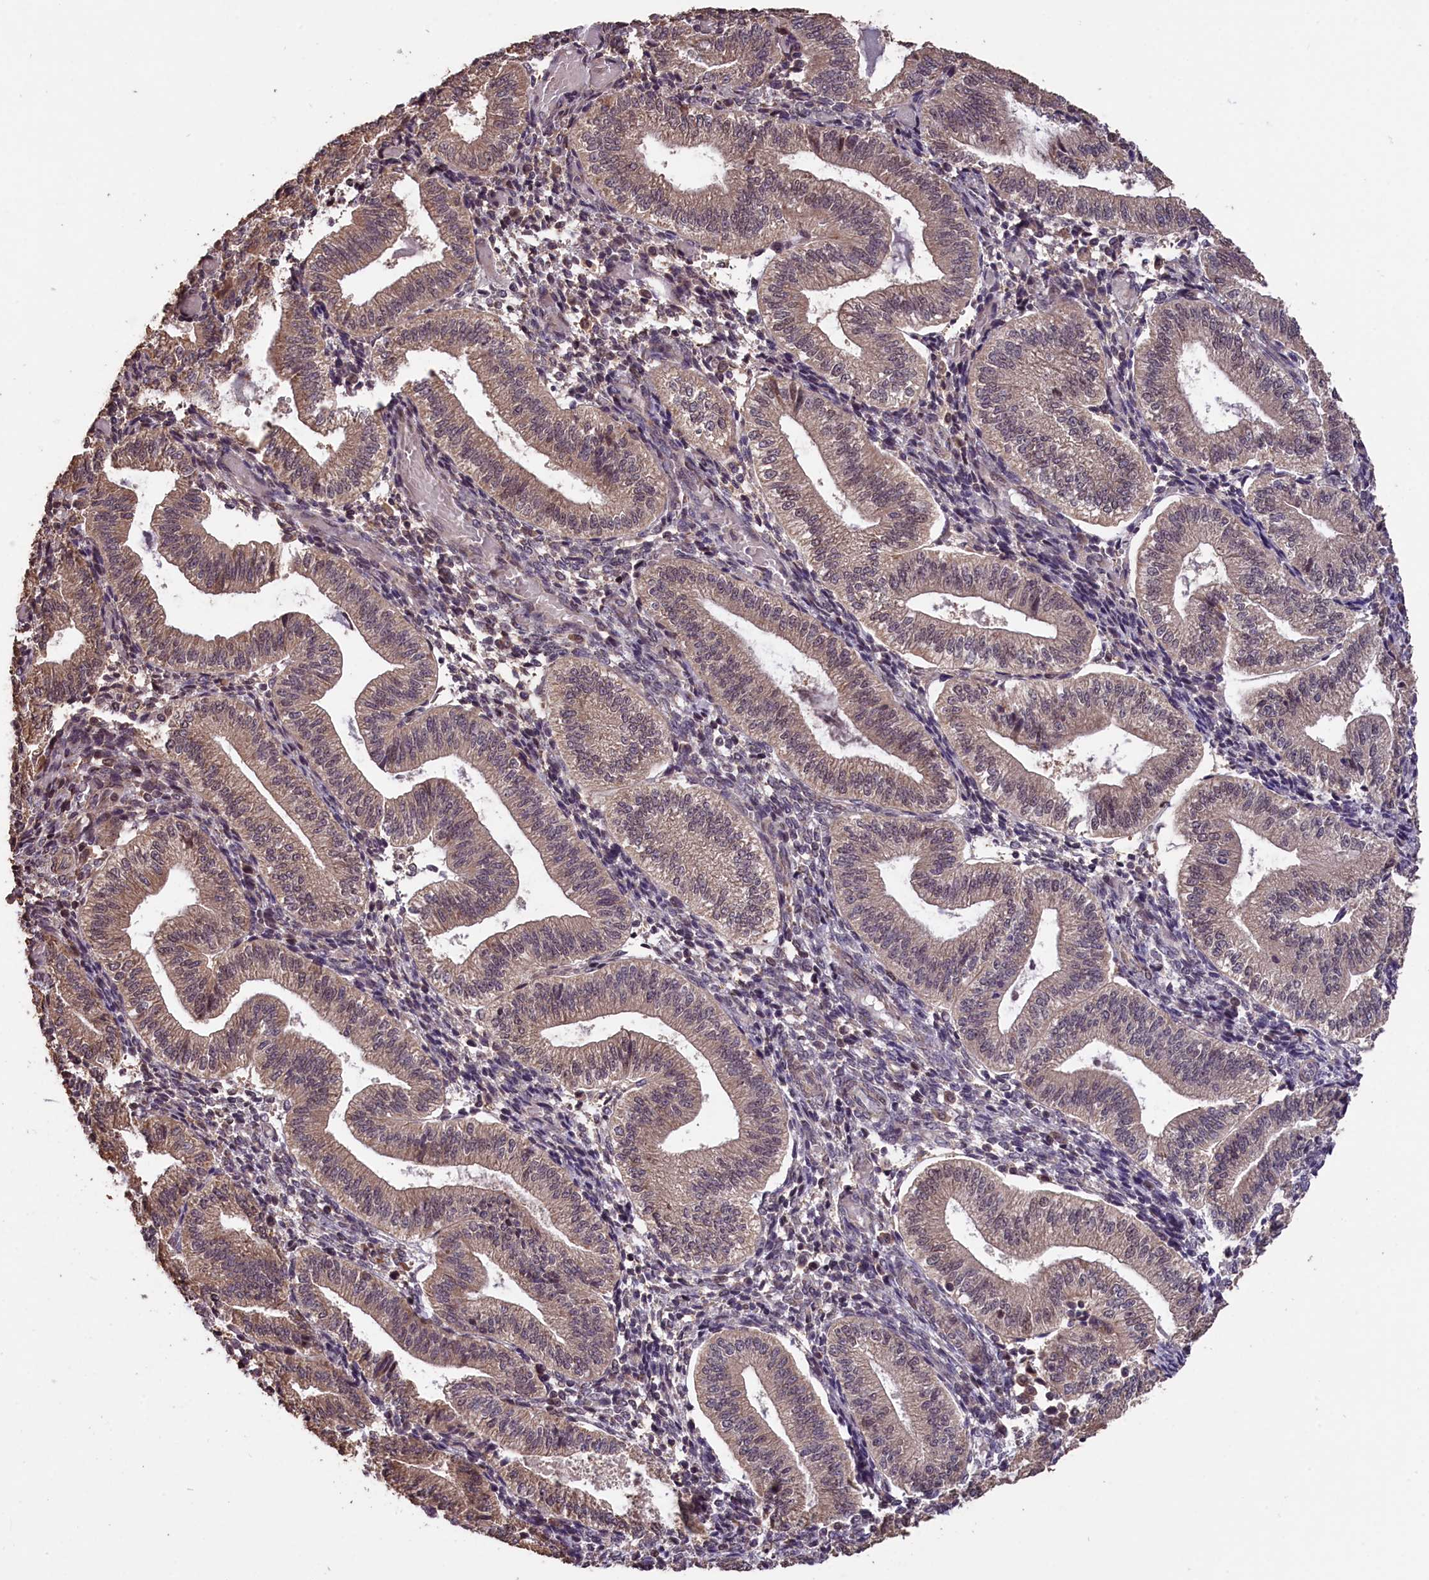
{"staining": {"intensity": "moderate", "quantity": "25%-75%", "location": "cytoplasmic/membranous"}, "tissue": "endometrium", "cell_type": "Cells in endometrial stroma", "image_type": "normal", "snomed": [{"axis": "morphology", "description": "Normal tissue, NOS"}, {"axis": "topography", "description": "Endometrium"}], "caption": "Immunohistochemistry (DAB (3,3'-diaminobenzidine)) staining of benign human endometrium displays moderate cytoplasmic/membranous protein positivity in approximately 25%-75% of cells in endometrial stroma. (DAB (3,3'-diaminobenzidine) = brown stain, brightfield microscopy at high magnification).", "gene": "DNAJB9", "patient": {"sex": "female", "age": 34}}